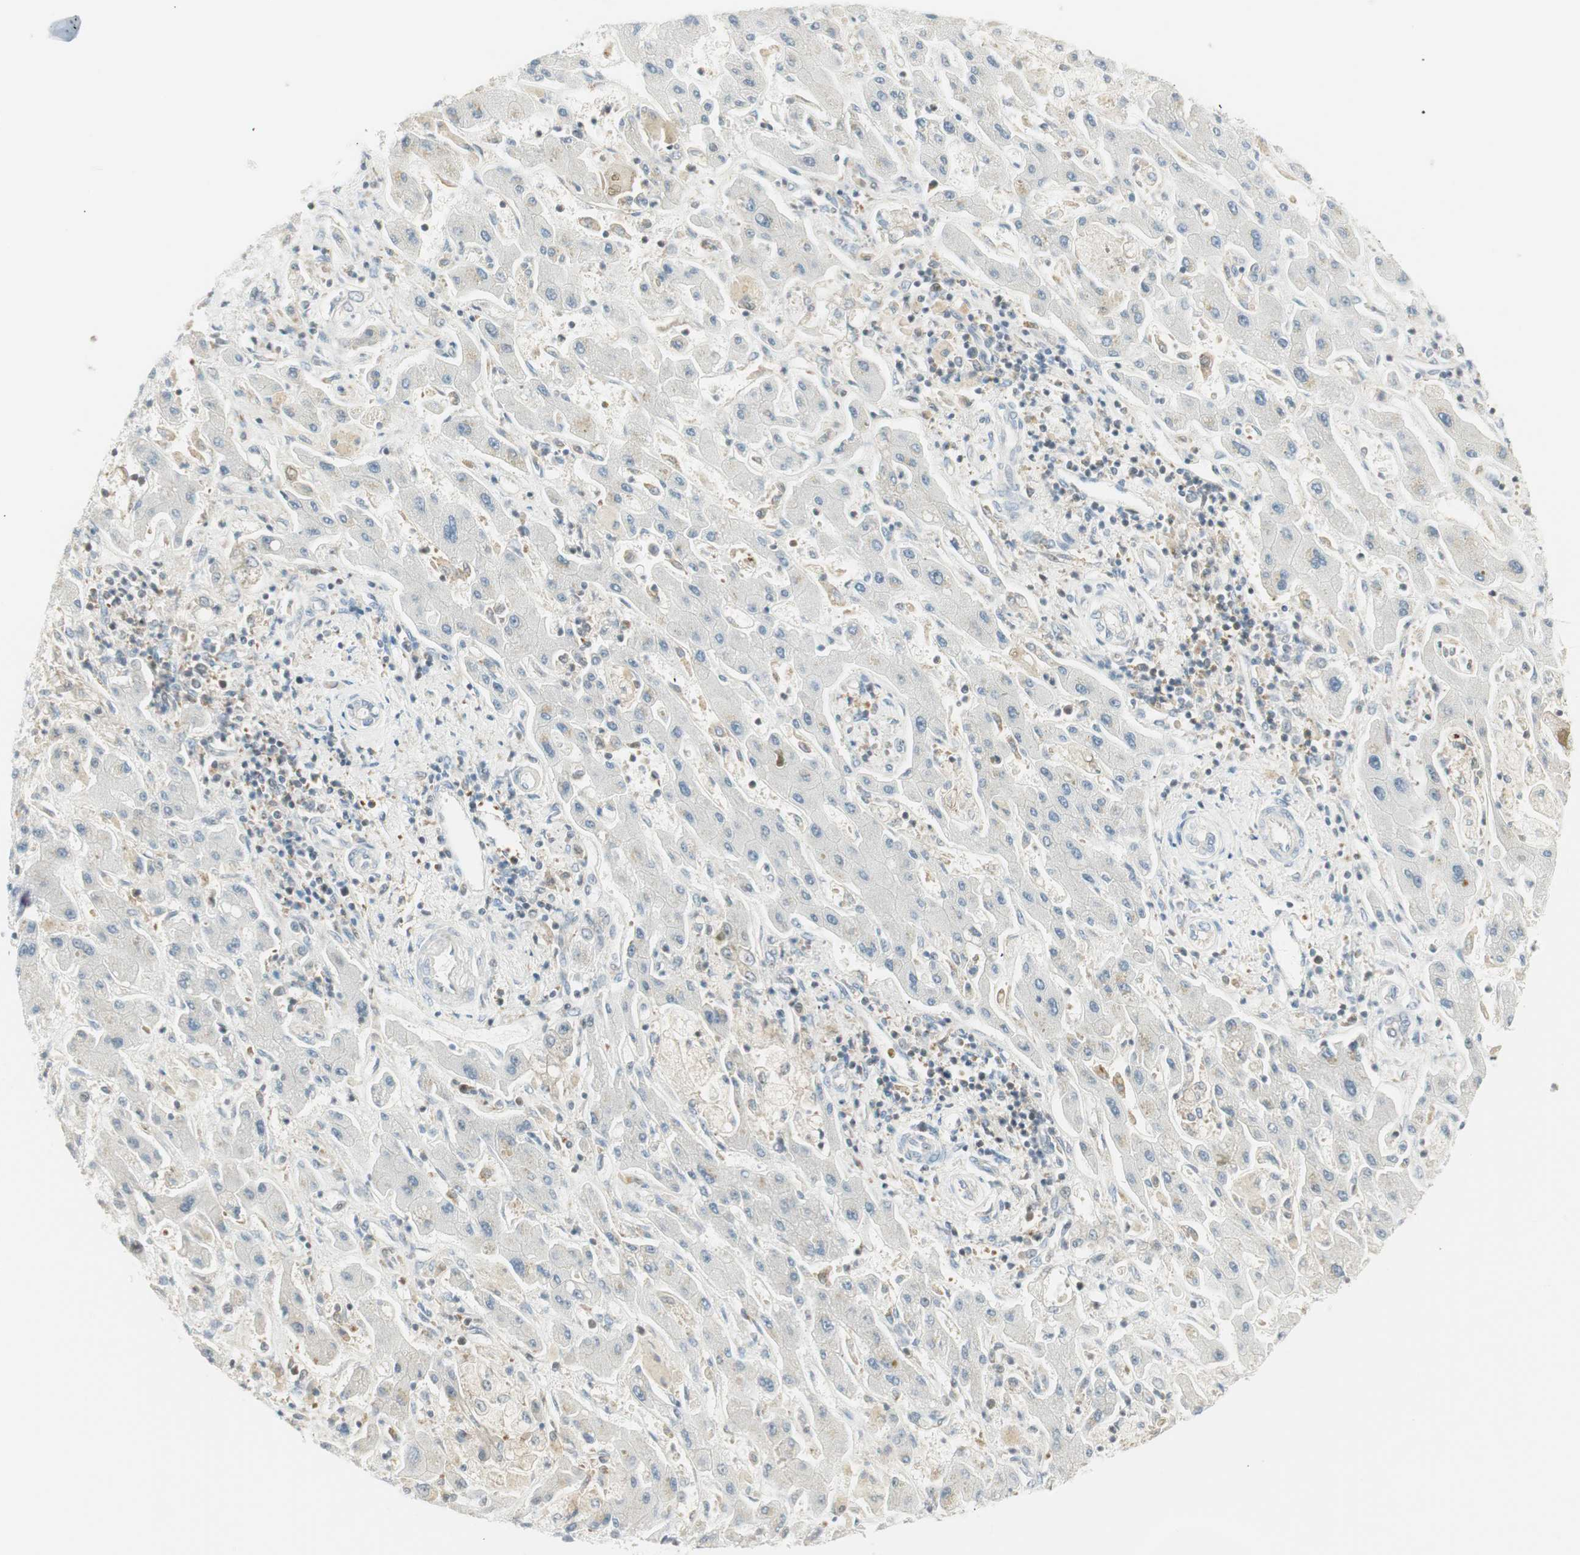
{"staining": {"intensity": "negative", "quantity": "none", "location": "none"}, "tissue": "liver cancer", "cell_type": "Tumor cells", "image_type": "cancer", "snomed": [{"axis": "morphology", "description": "Cholangiocarcinoma"}, {"axis": "topography", "description": "Liver"}], "caption": "Liver cancer stained for a protein using immunohistochemistry (IHC) demonstrates no positivity tumor cells.", "gene": "PPP1CA", "patient": {"sex": "male", "age": 50}}